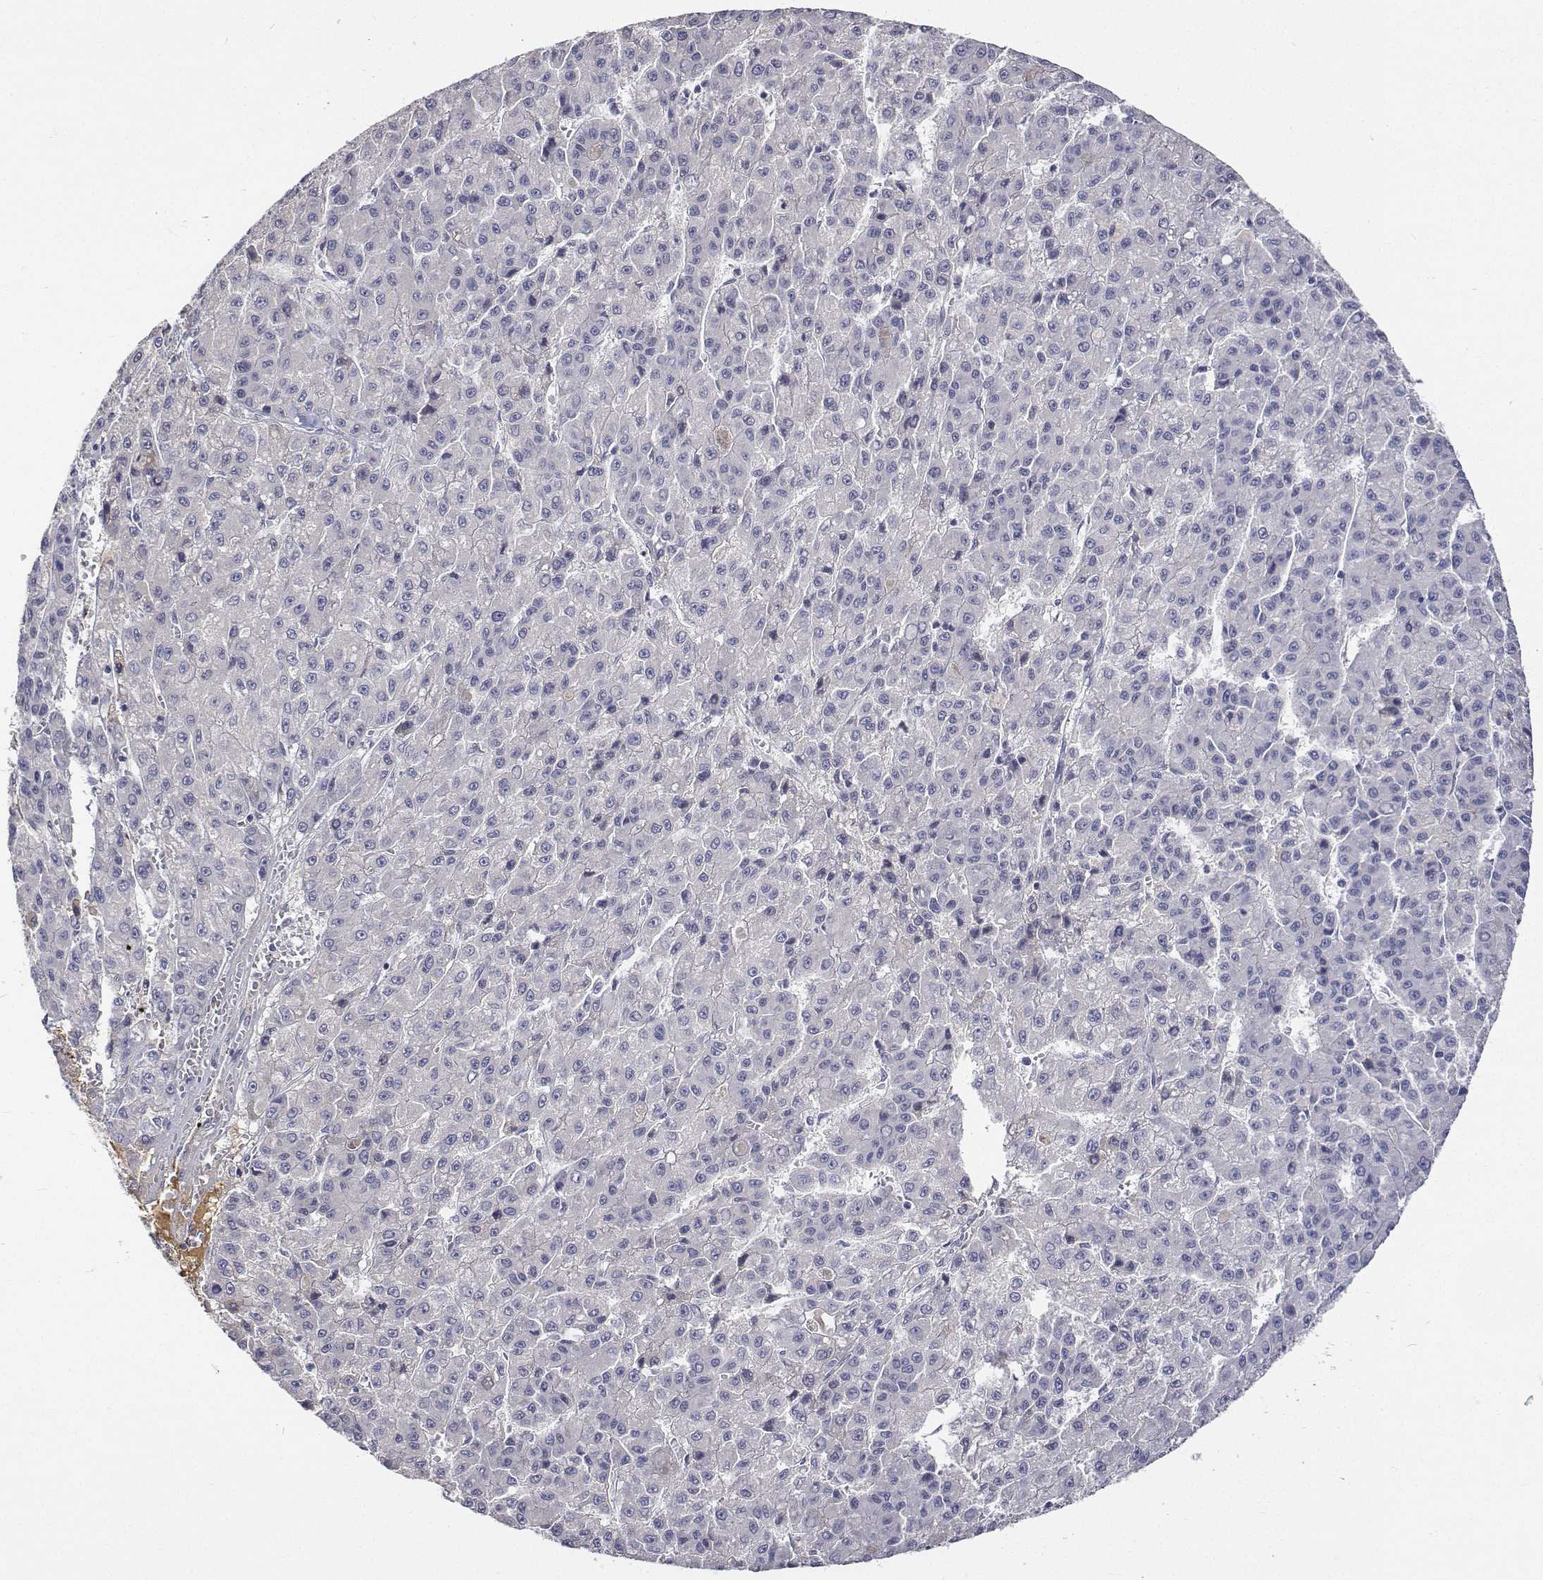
{"staining": {"intensity": "negative", "quantity": "none", "location": "none"}, "tissue": "liver cancer", "cell_type": "Tumor cells", "image_type": "cancer", "snomed": [{"axis": "morphology", "description": "Carcinoma, Hepatocellular, NOS"}, {"axis": "topography", "description": "Liver"}], "caption": "A high-resolution histopathology image shows immunohistochemistry staining of hepatocellular carcinoma (liver), which demonstrates no significant staining in tumor cells.", "gene": "ATRX", "patient": {"sex": "male", "age": 70}}